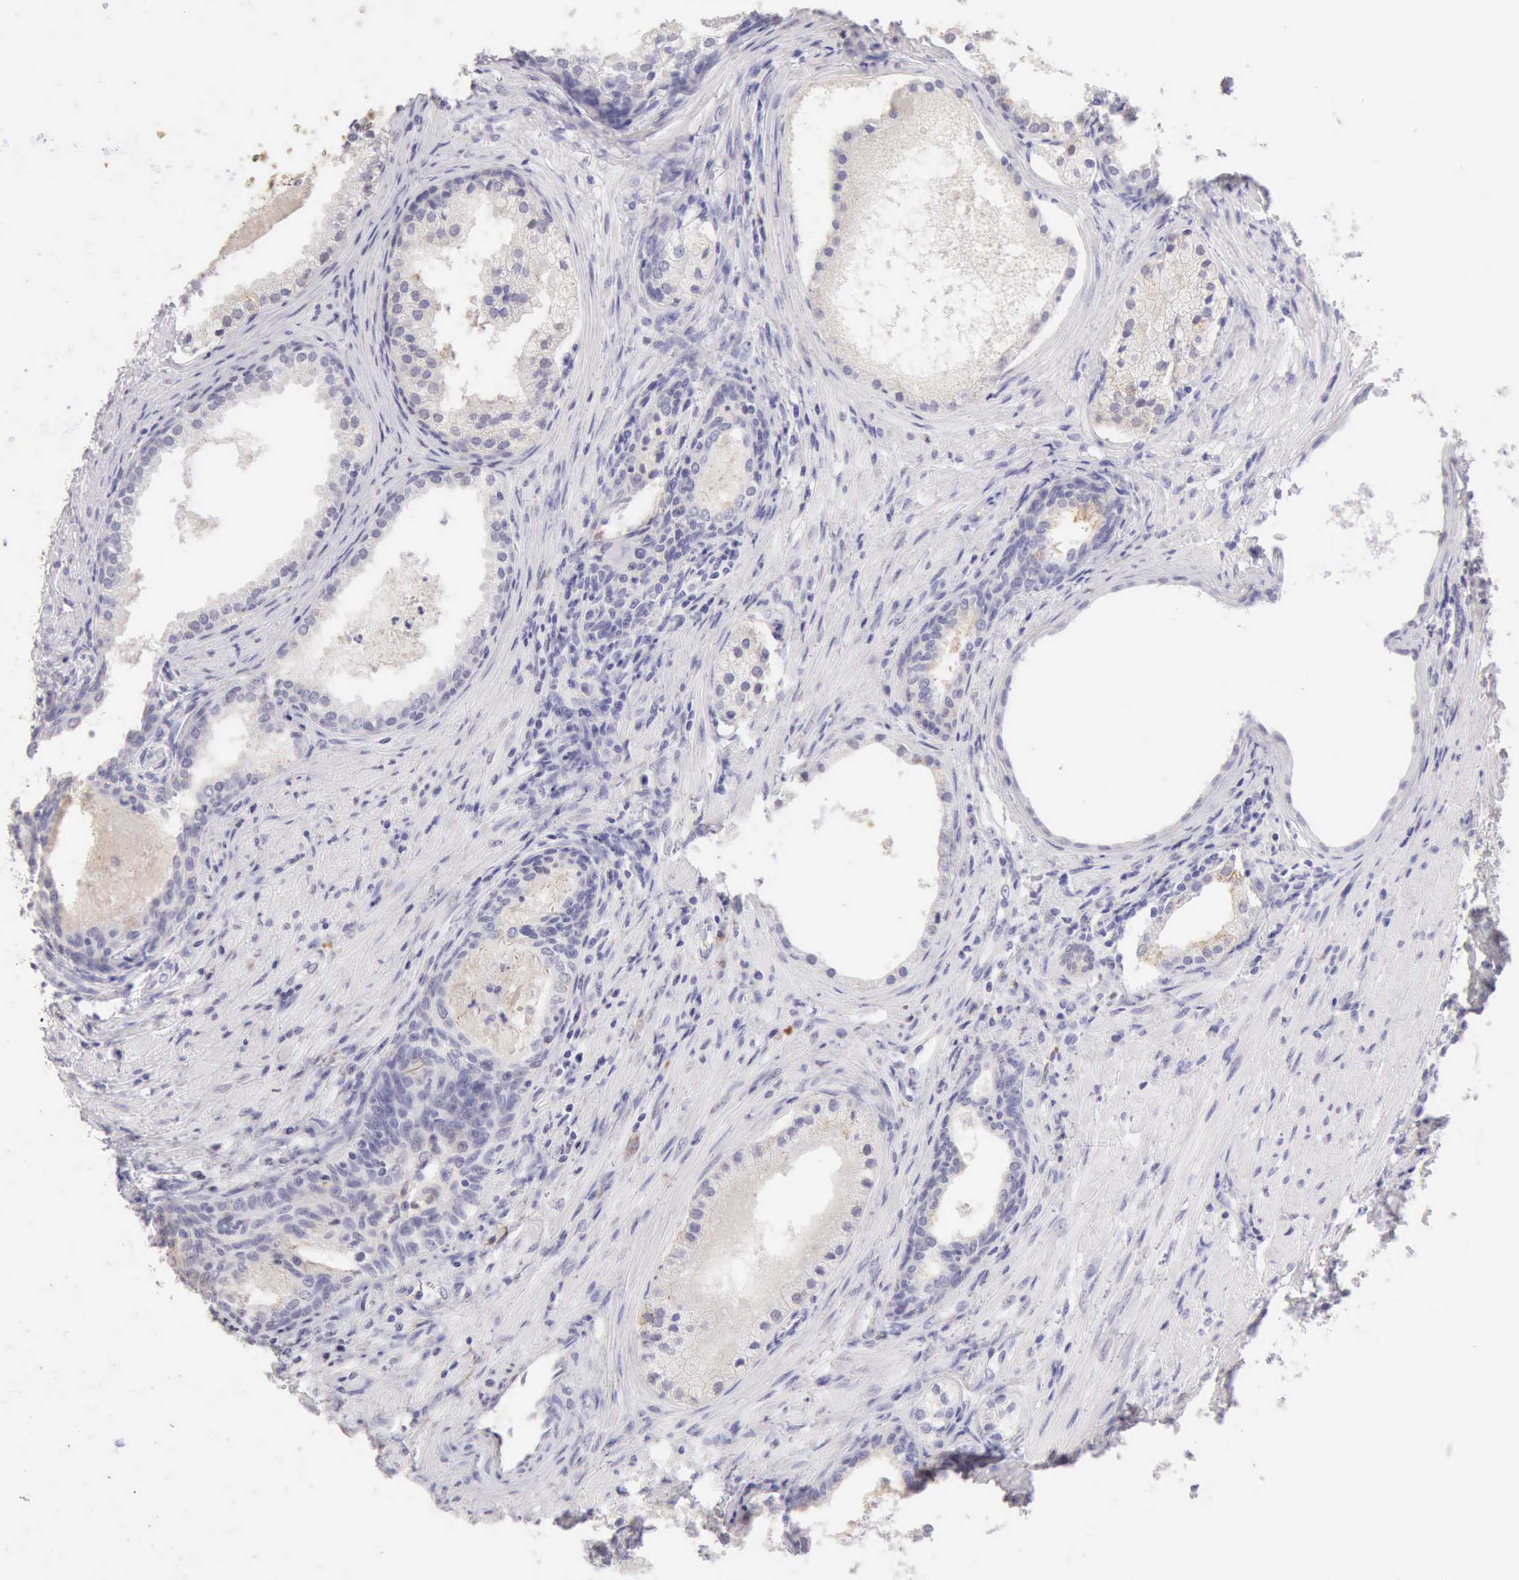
{"staining": {"intensity": "weak", "quantity": "<25%", "location": "cytoplasmic/membranous"}, "tissue": "prostate cancer", "cell_type": "Tumor cells", "image_type": "cancer", "snomed": [{"axis": "morphology", "description": "Adenocarcinoma, Medium grade"}, {"axis": "topography", "description": "Prostate"}], "caption": "Human medium-grade adenocarcinoma (prostate) stained for a protein using IHC displays no staining in tumor cells.", "gene": "RNASE1", "patient": {"sex": "male", "age": 70}}